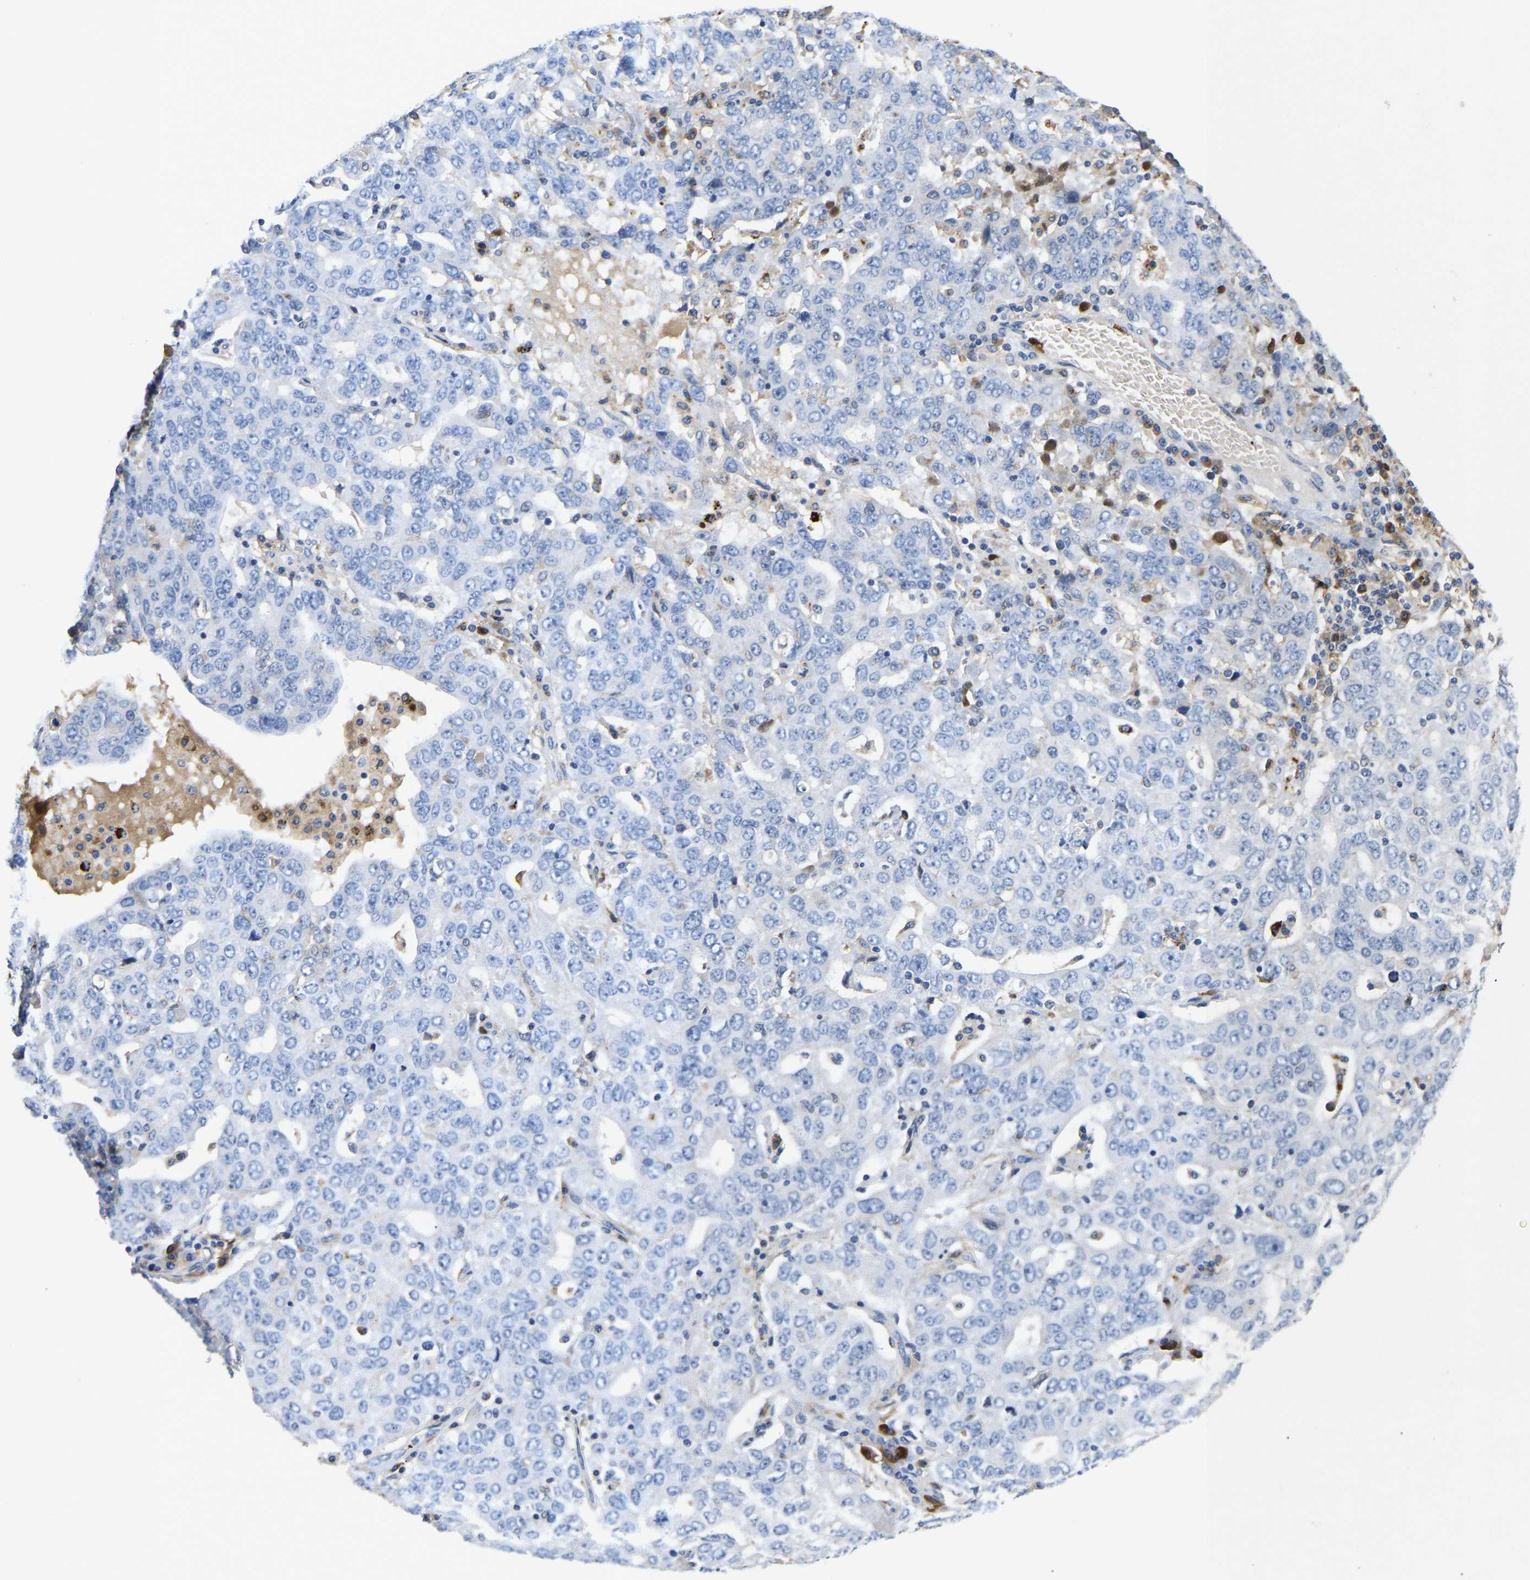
{"staining": {"intensity": "negative", "quantity": "none", "location": "none"}, "tissue": "ovarian cancer", "cell_type": "Tumor cells", "image_type": "cancer", "snomed": [{"axis": "morphology", "description": "Carcinoma, endometroid"}, {"axis": "topography", "description": "Ovary"}], "caption": "An image of endometroid carcinoma (ovarian) stained for a protein reveals no brown staining in tumor cells.", "gene": "FGF18", "patient": {"sex": "female", "age": 62}}